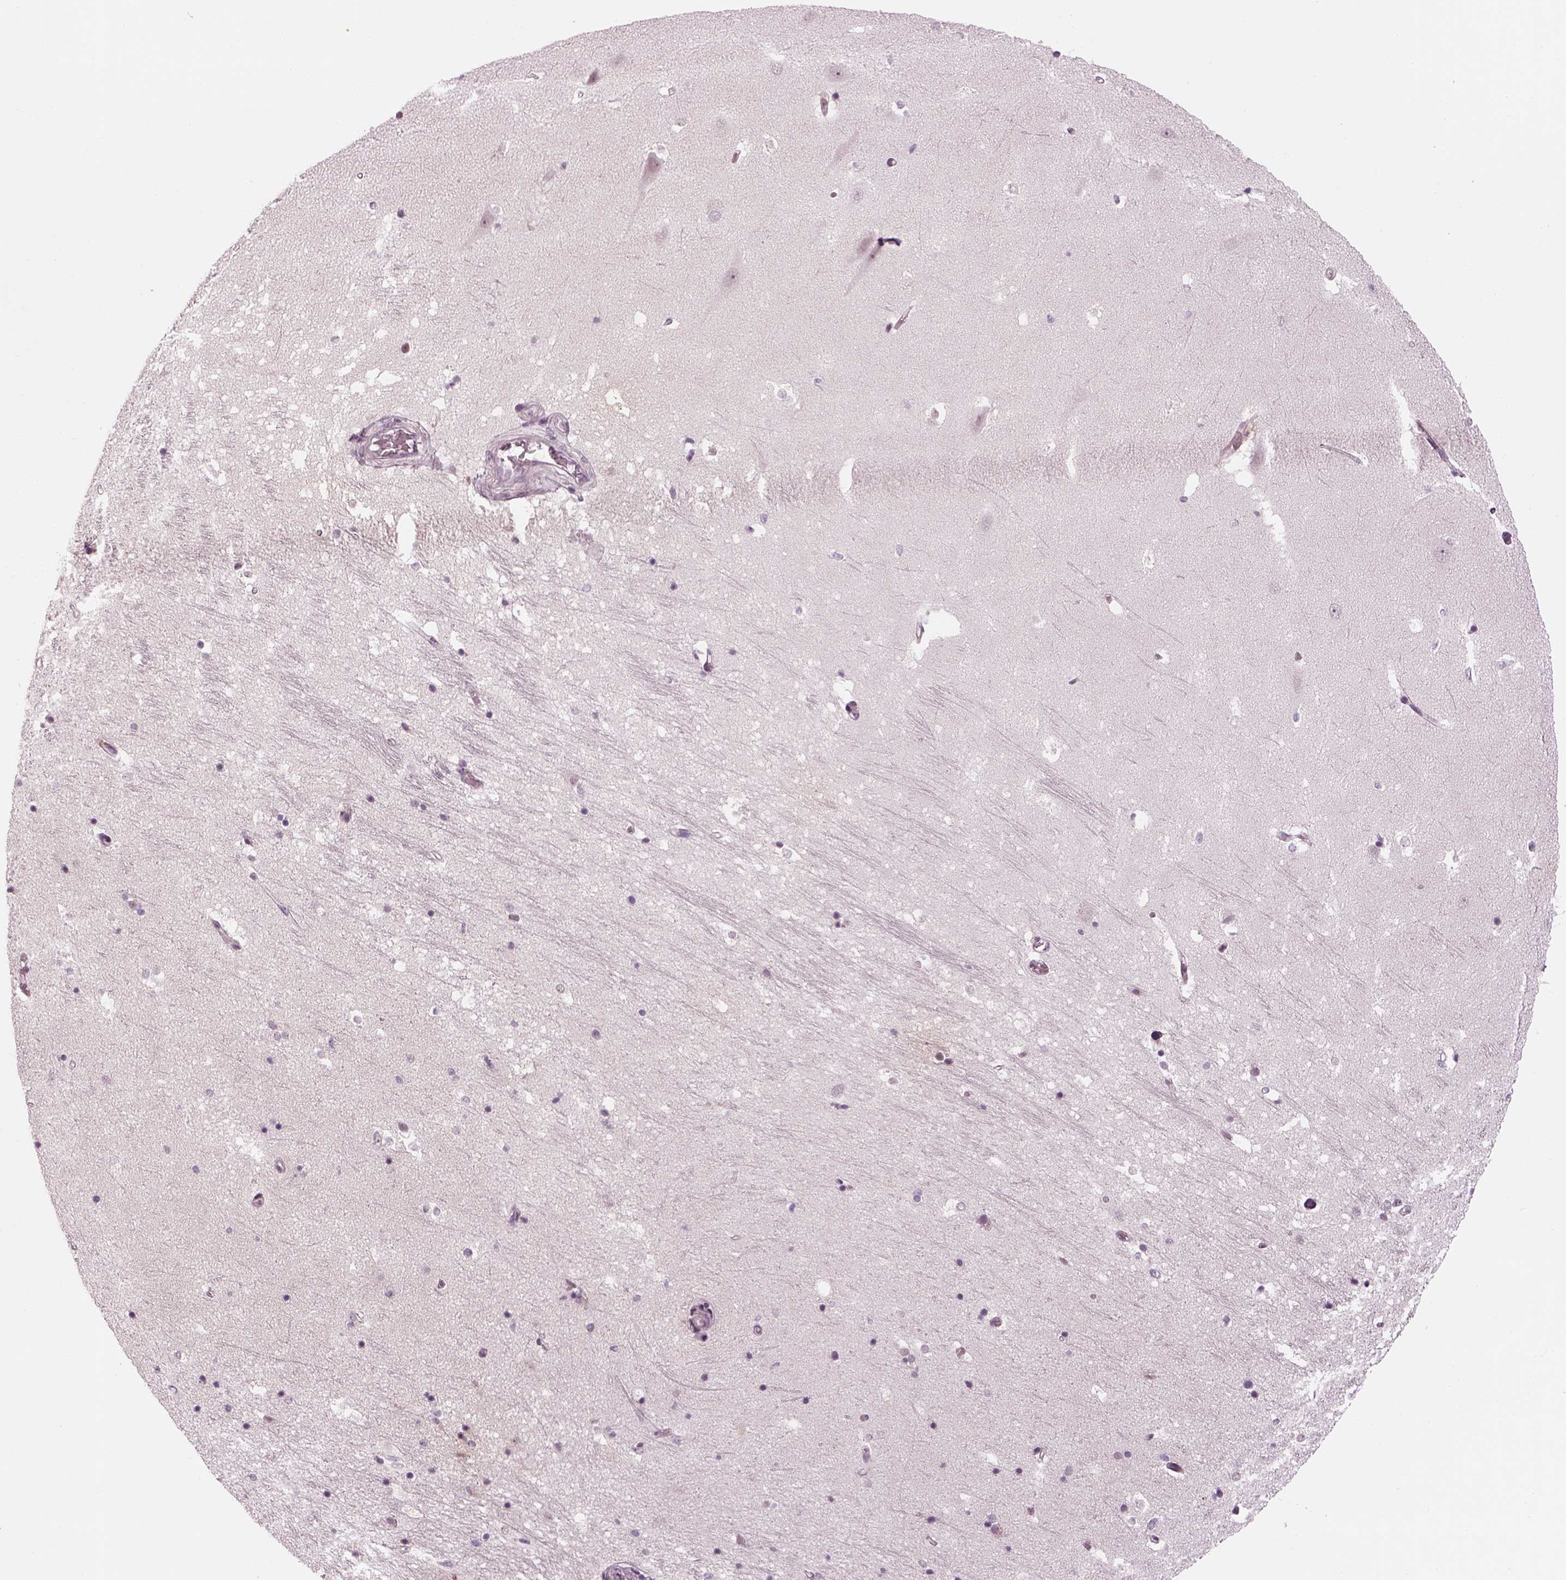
{"staining": {"intensity": "negative", "quantity": "none", "location": "none"}, "tissue": "hippocampus", "cell_type": "Glial cells", "image_type": "normal", "snomed": [{"axis": "morphology", "description": "Normal tissue, NOS"}, {"axis": "topography", "description": "Hippocampus"}], "caption": "This is an immunohistochemistry (IHC) micrograph of normal human hippocampus. There is no staining in glial cells.", "gene": "LRRIQ3", "patient": {"sex": "male", "age": 44}}